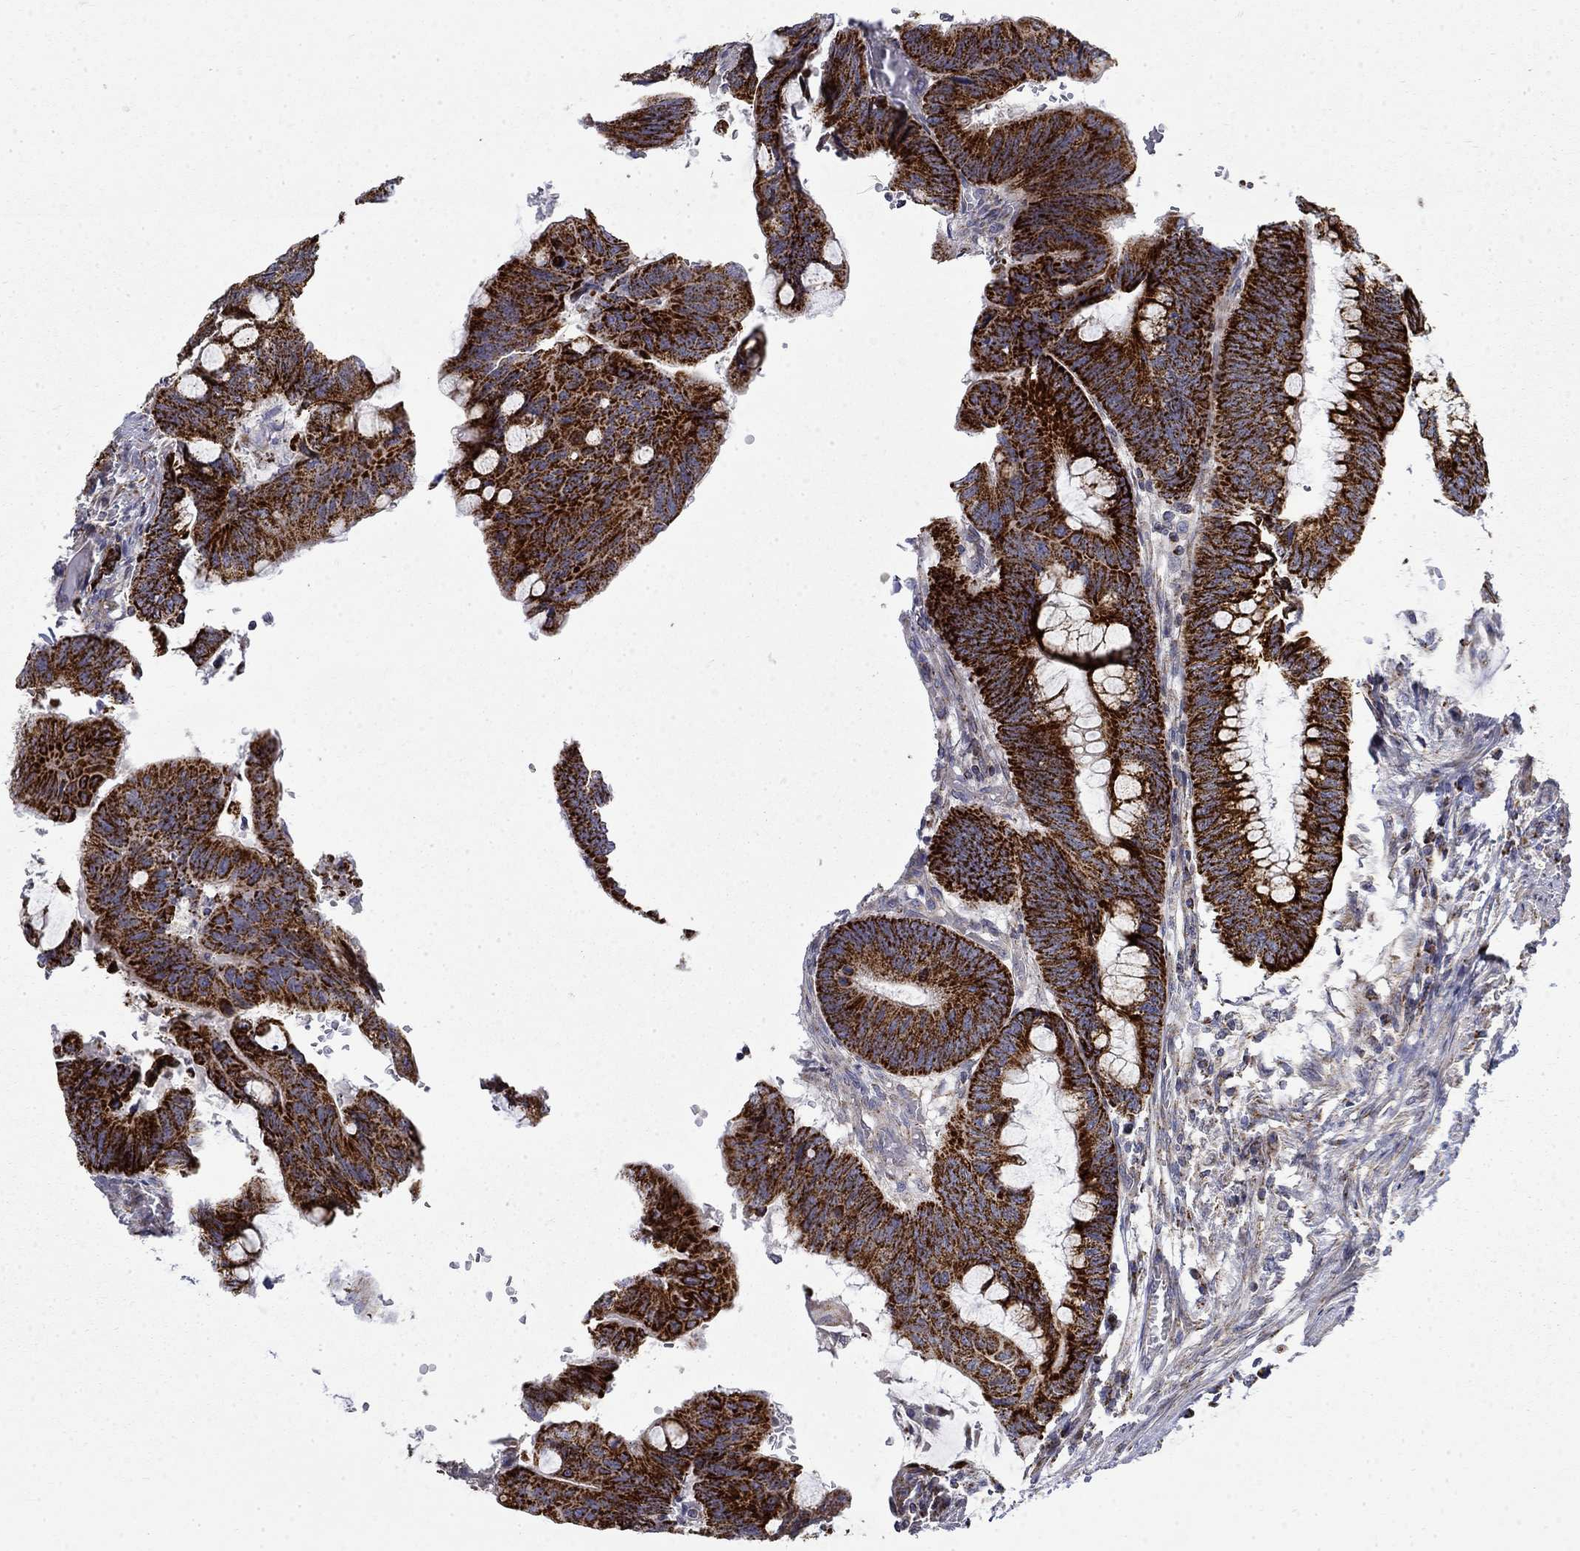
{"staining": {"intensity": "strong", "quantity": ">75%", "location": "cytoplasmic/membranous"}, "tissue": "colorectal cancer", "cell_type": "Tumor cells", "image_type": "cancer", "snomed": [{"axis": "morphology", "description": "Normal tissue, NOS"}, {"axis": "morphology", "description": "Adenocarcinoma, NOS"}, {"axis": "topography", "description": "Rectum"}], "caption": "Immunohistochemical staining of human adenocarcinoma (colorectal) demonstrates high levels of strong cytoplasmic/membranous expression in about >75% of tumor cells. The staining is performed using DAB (3,3'-diaminobenzidine) brown chromogen to label protein expression. The nuclei are counter-stained blue using hematoxylin.", "gene": "PCBP3", "patient": {"sex": "male", "age": 92}}